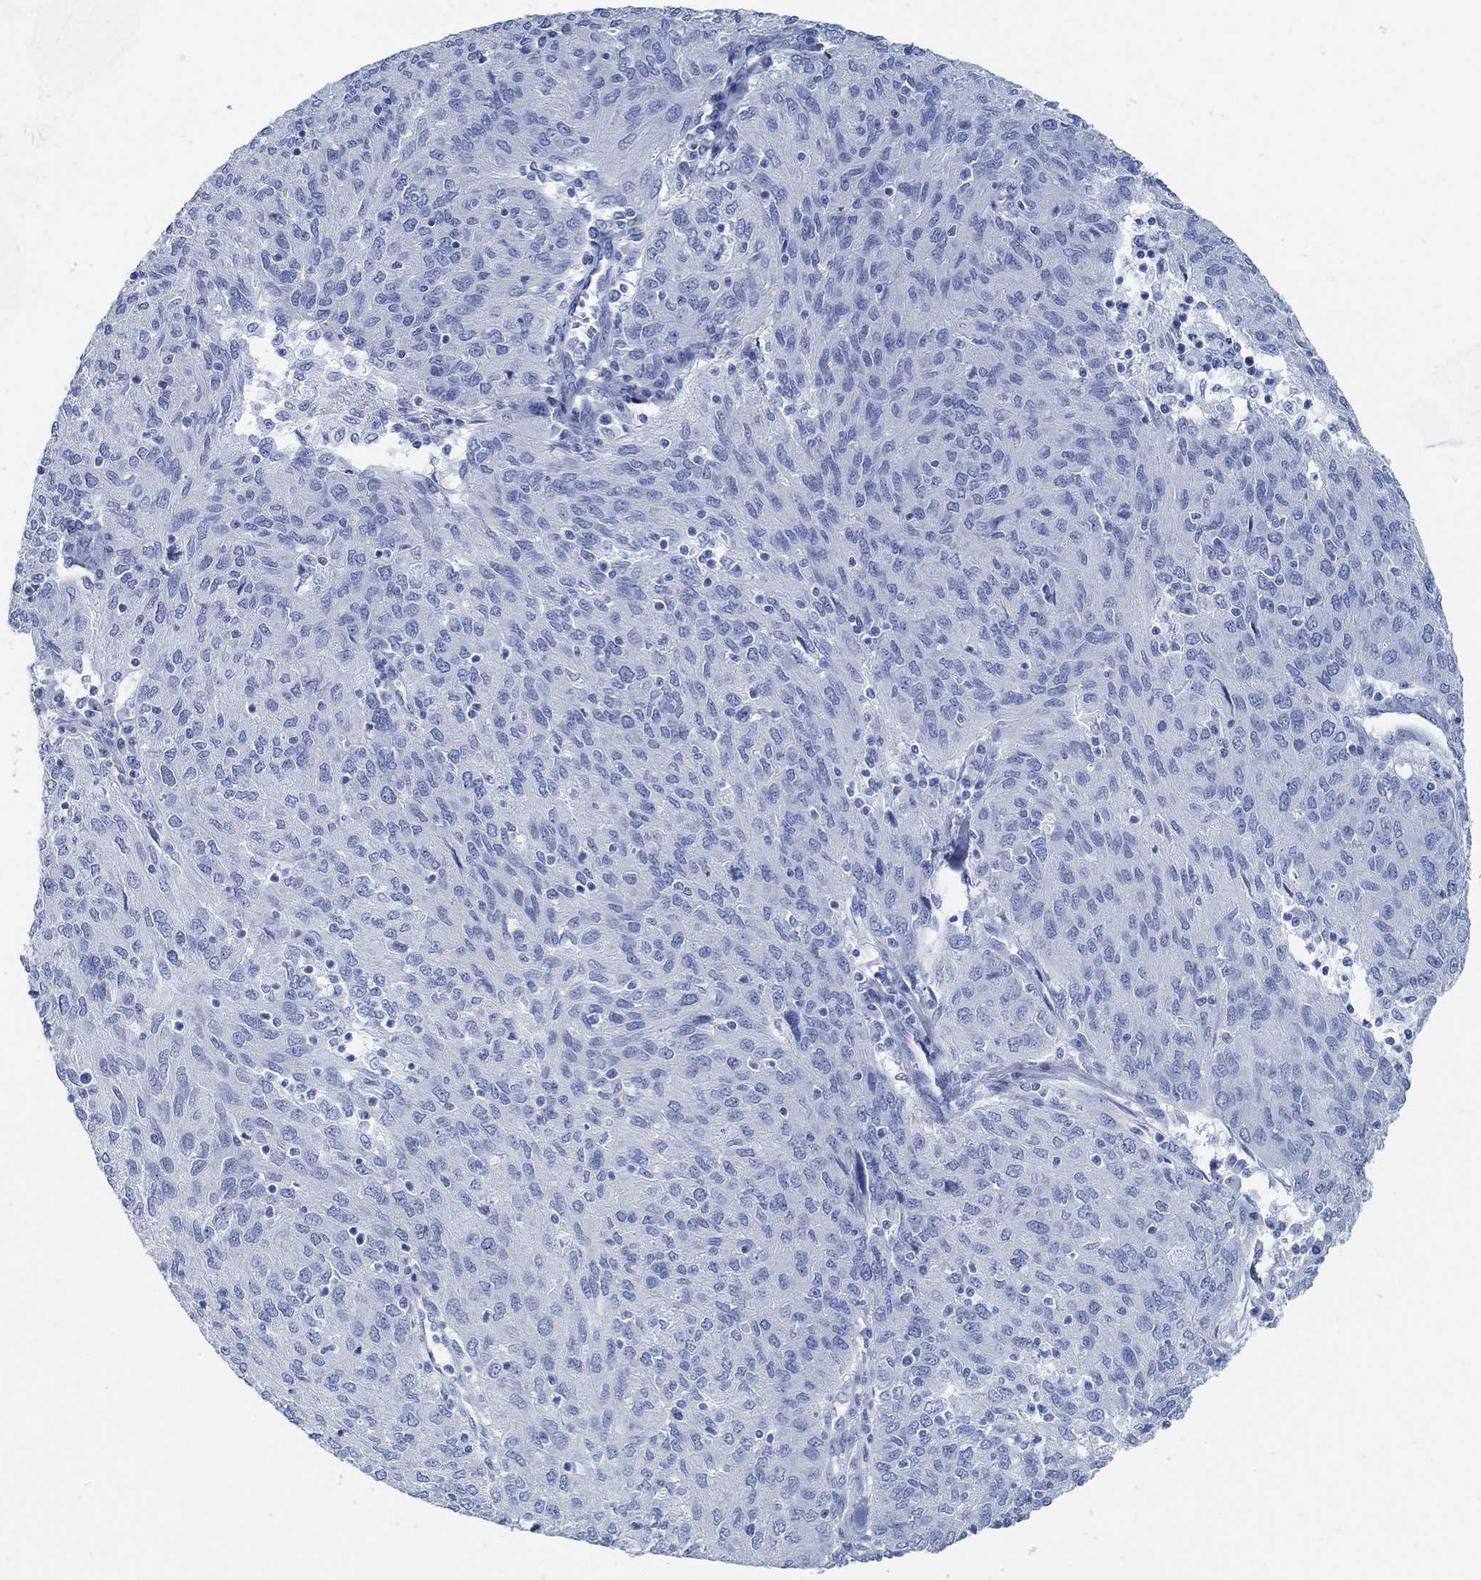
{"staining": {"intensity": "negative", "quantity": "none", "location": "none"}, "tissue": "ovarian cancer", "cell_type": "Tumor cells", "image_type": "cancer", "snomed": [{"axis": "morphology", "description": "Carcinoma, endometroid"}, {"axis": "topography", "description": "Ovary"}], "caption": "Immunohistochemistry (IHC) of human endometroid carcinoma (ovarian) shows no positivity in tumor cells.", "gene": "SLC45A1", "patient": {"sex": "female", "age": 50}}